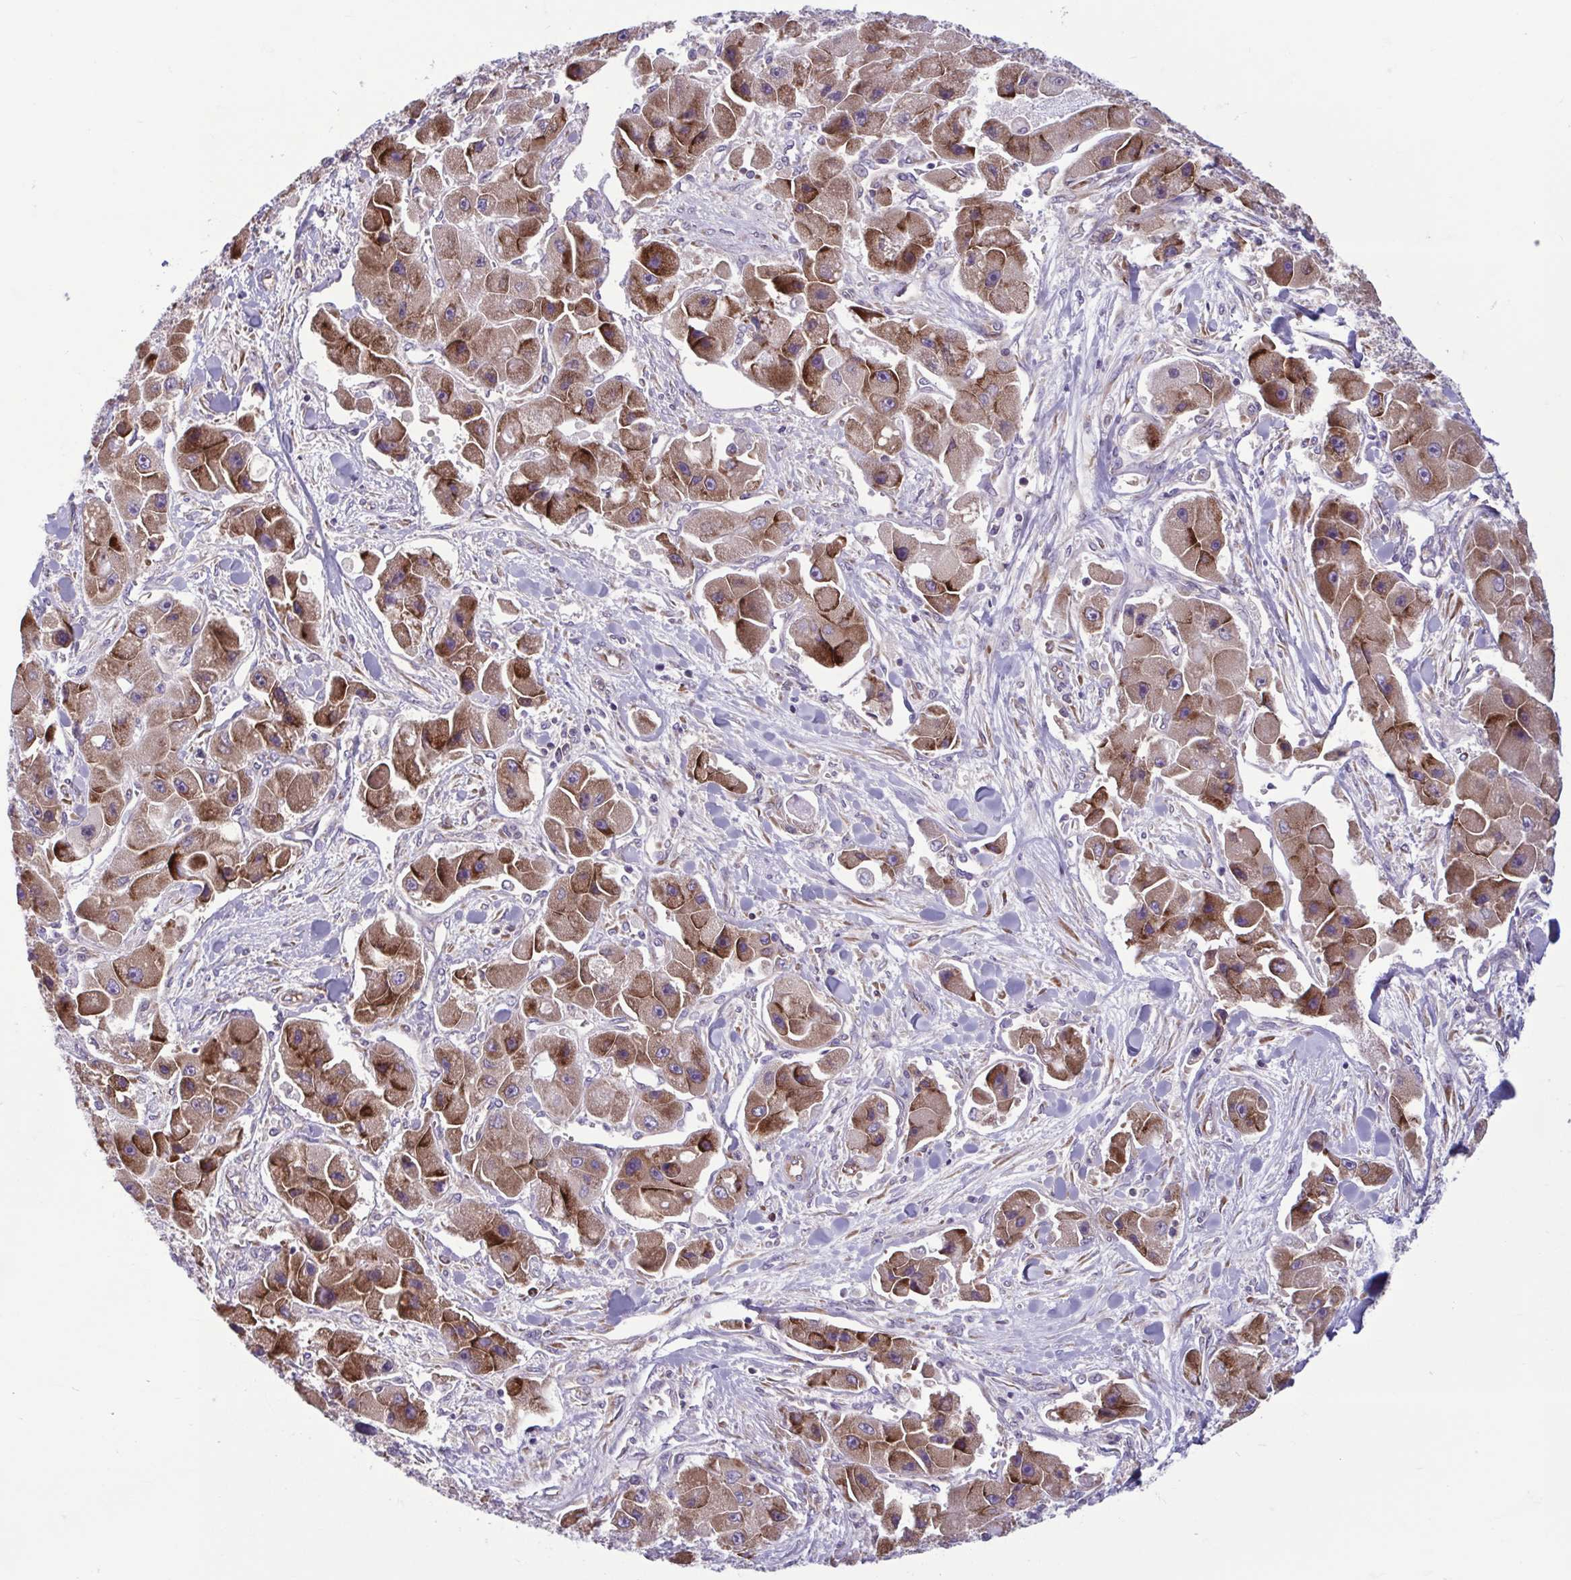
{"staining": {"intensity": "moderate", "quantity": ">75%", "location": "cytoplasmic/membranous"}, "tissue": "liver cancer", "cell_type": "Tumor cells", "image_type": "cancer", "snomed": [{"axis": "morphology", "description": "Carcinoma, Hepatocellular, NOS"}, {"axis": "topography", "description": "Liver"}], "caption": "DAB (3,3'-diaminobenzidine) immunohistochemical staining of human liver hepatocellular carcinoma exhibits moderate cytoplasmic/membranous protein expression in approximately >75% of tumor cells.", "gene": "RPS16", "patient": {"sex": "male", "age": 24}}